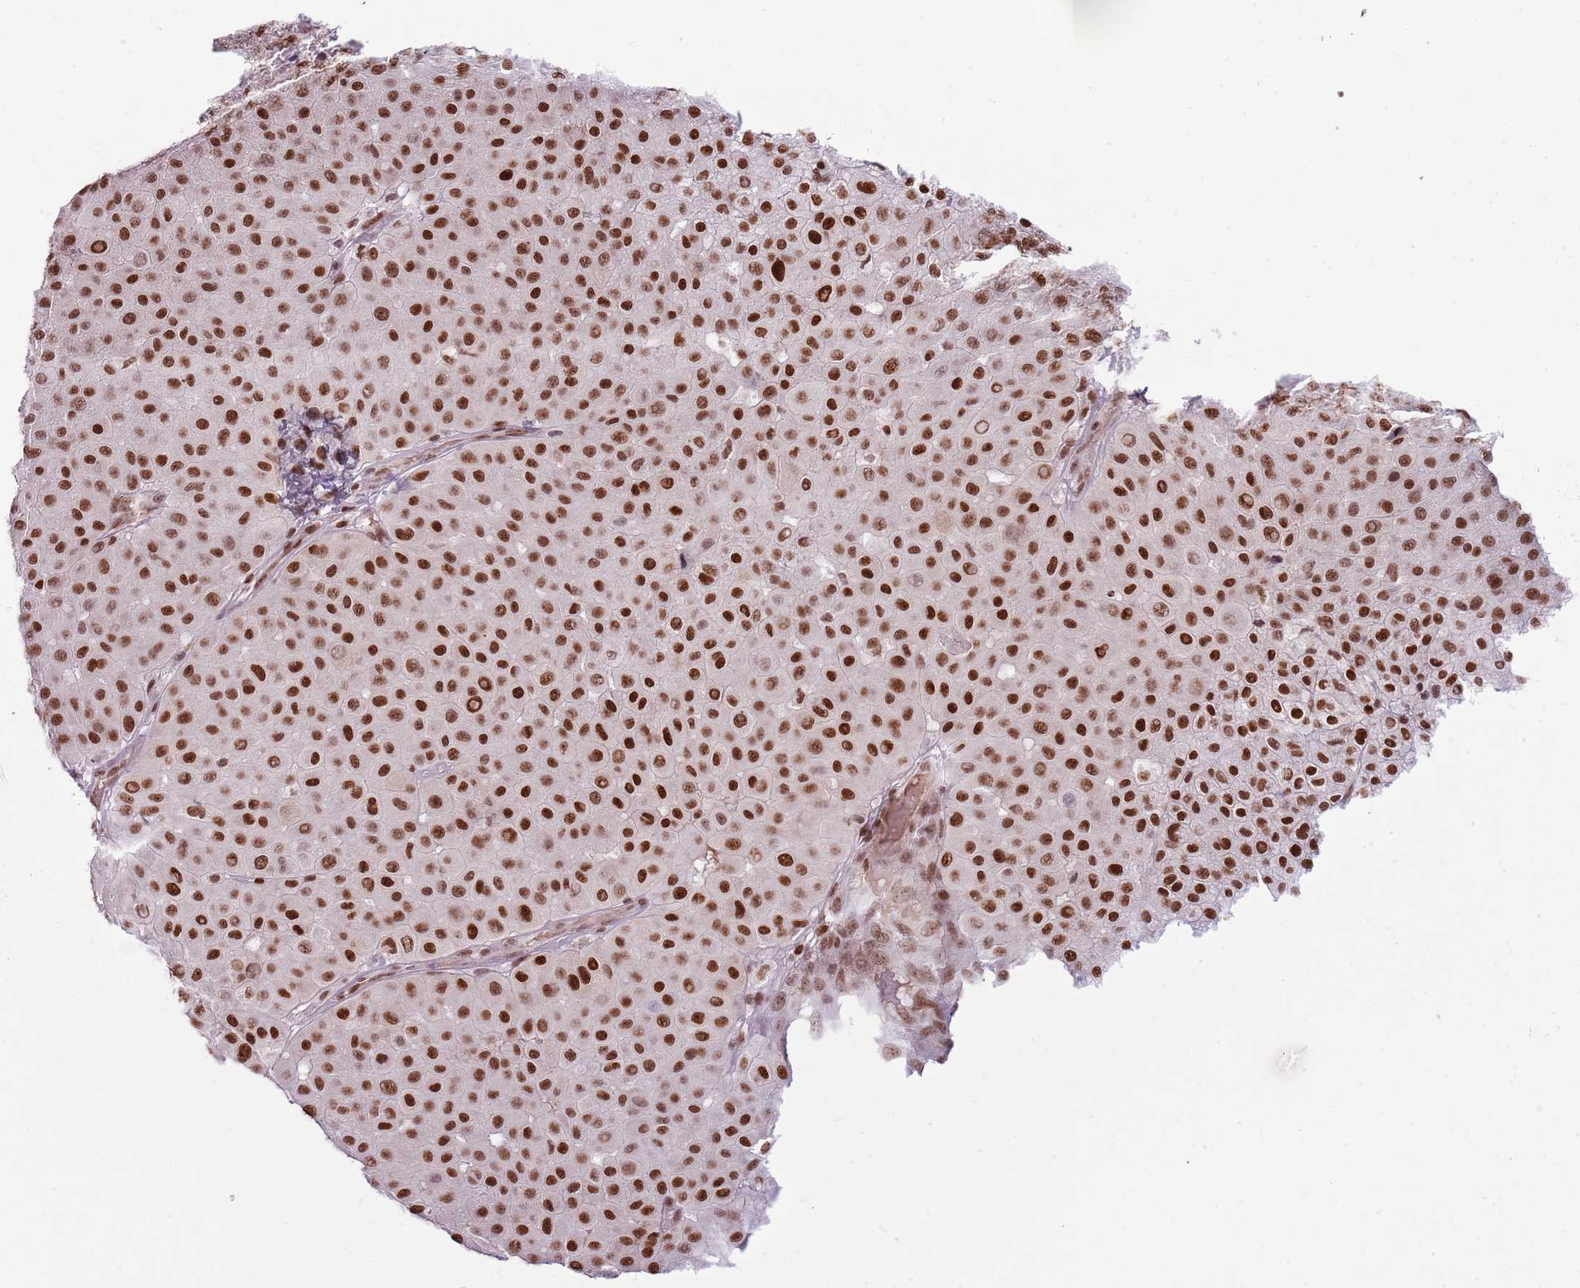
{"staining": {"intensity": "strong", "quantity": ">75%", "location": "nuclear"}, "tissue": "melanoma", "cell_type": "Tumor cells", "image_type": "cancer", "snomed": [{"axis": "morphology", "description": "Malignant melanoma, Metastatic site"}, {"axis": "topography", "description": "Smooth muscle"}], "caption": "Immunohistochemical staining of malignant melanoma (metastatic site) reveals strong nuclear protein expression in about >75% of tumor cells.", "gene": "SELENOH", "patient": {"sex": "male", "age": 41}}